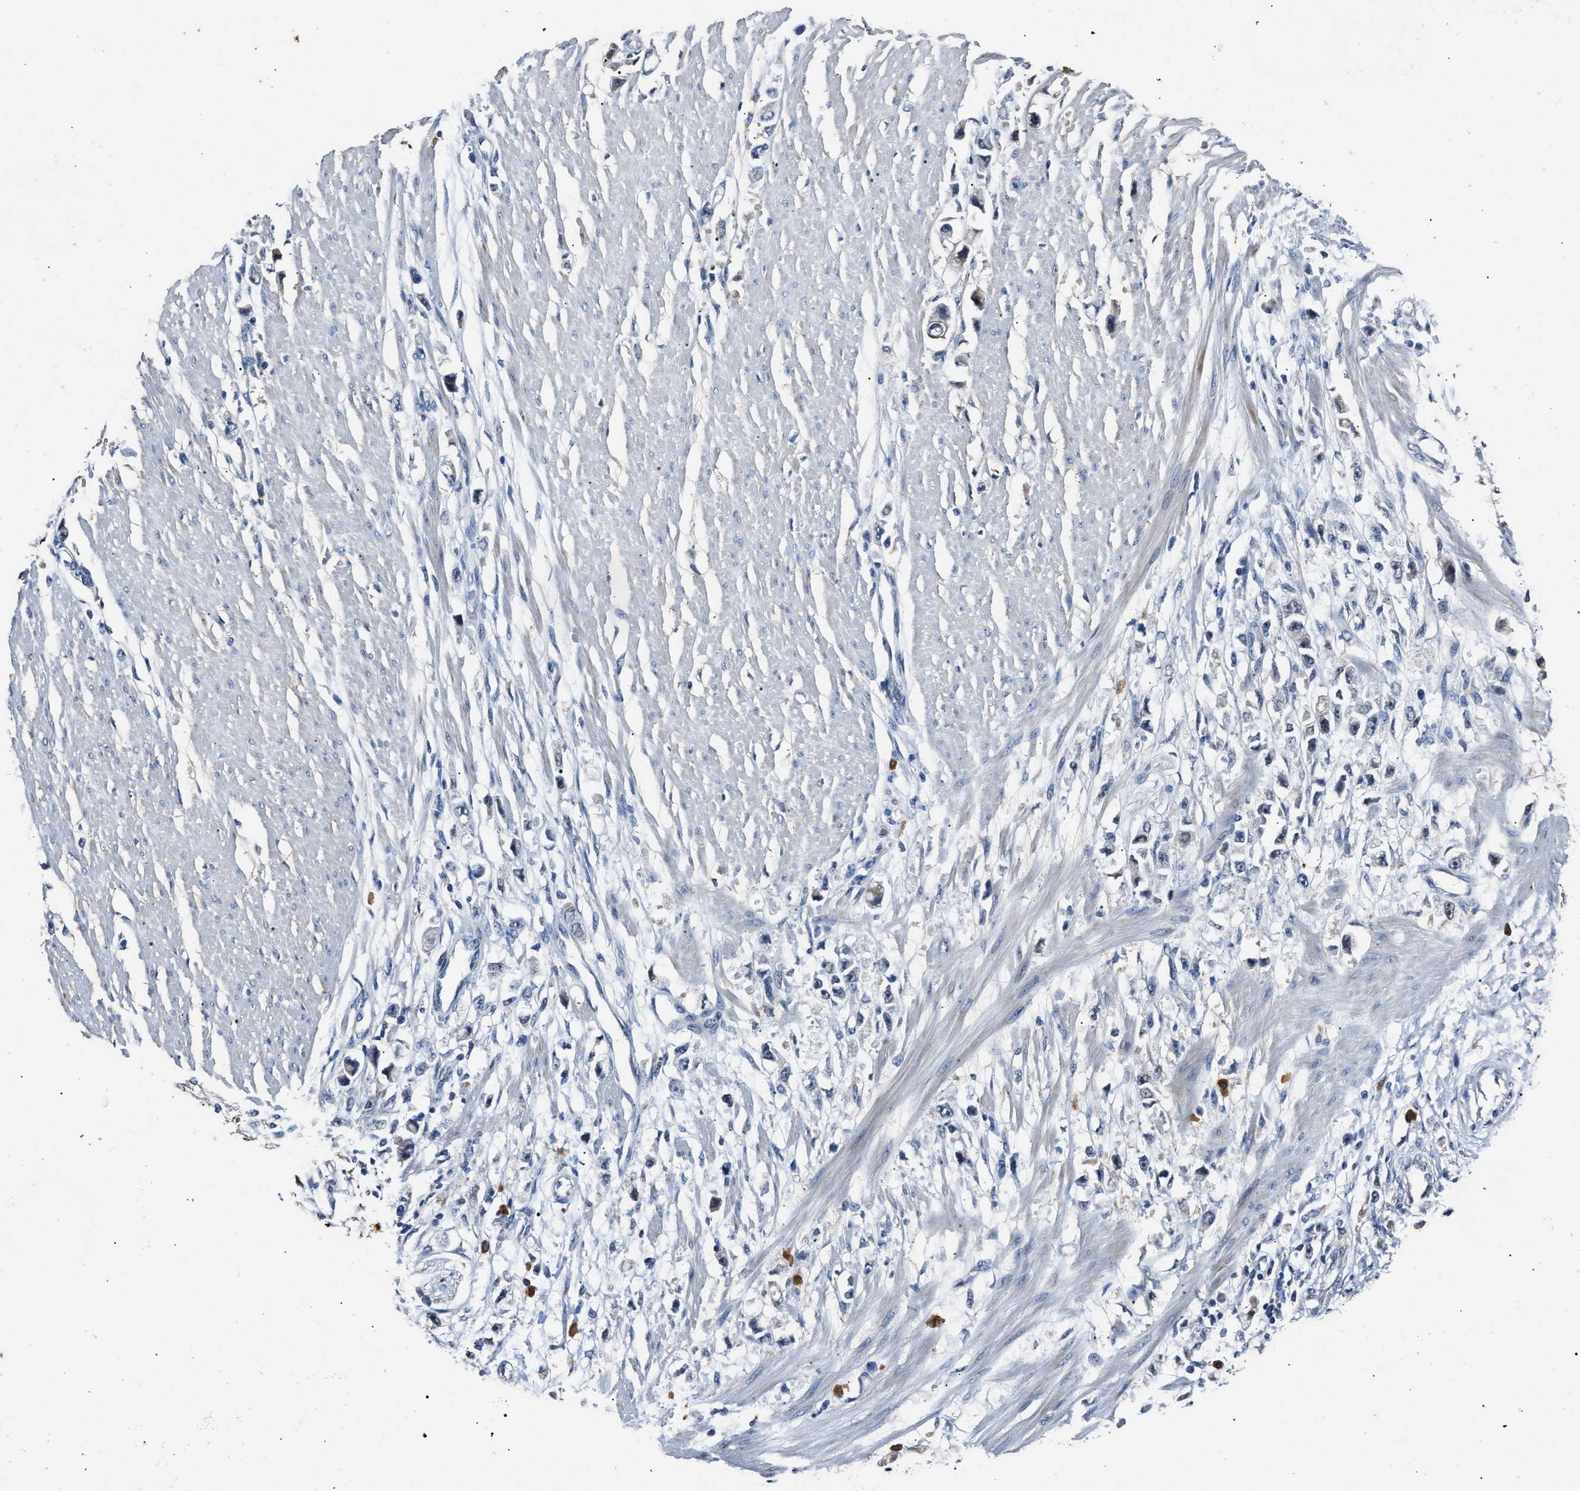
{"staining": {"intensity": "weak", "quantity": "<25%", "location": "cytoplasmic/membranous"}, "tissue": "stomach cancer", "cell_type": "Tumor cells", "image_type": "cancer", "snomed": [{"axis": "morphology", "description": "Adenocarcinoma, NOS"}, {"axis": "topography", "description": "Stomach"}], "caption": "There is no significant positivity in tumor cells of stomach cancer.", "gene": "NSUN5", "patient": {"sex": "female", "age": 59}}